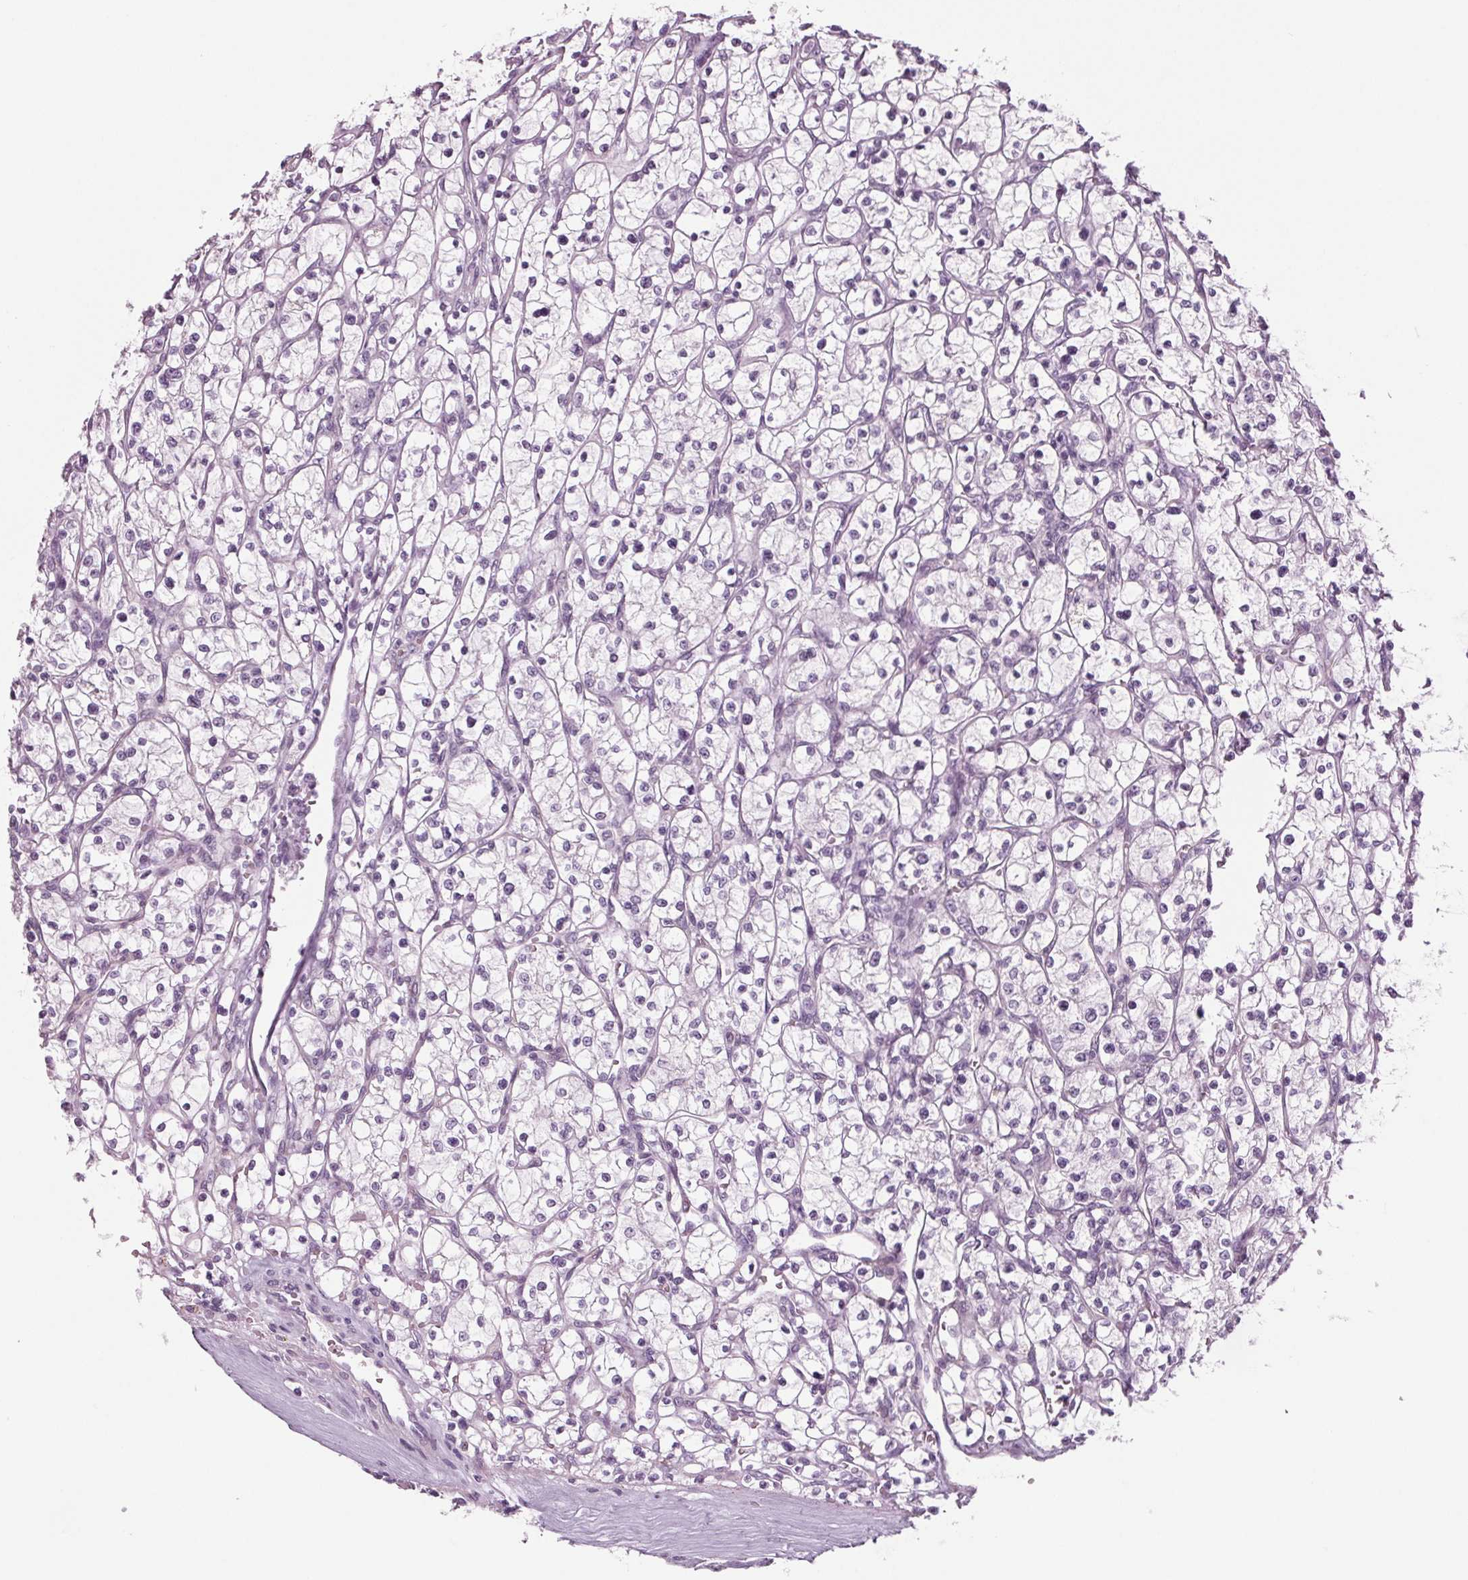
{"staining": {"intensity": "negative", "quantity": "none", "location": "none"}, "tissue": "renal cancer", "cell_type": "Tumor cells", "image_type": "cancer", "snomed": [{"axis": "morphology", "description": "Adenocarcinoma, NOS"}, {"axis": "topography", "description": "Kidney"}], "caption": "Micrograph shows no protein staining in tumor cells of renal cancer tissue.", "gene": "BHLHE22", "patient": {"sex": "female", "age": 64}}